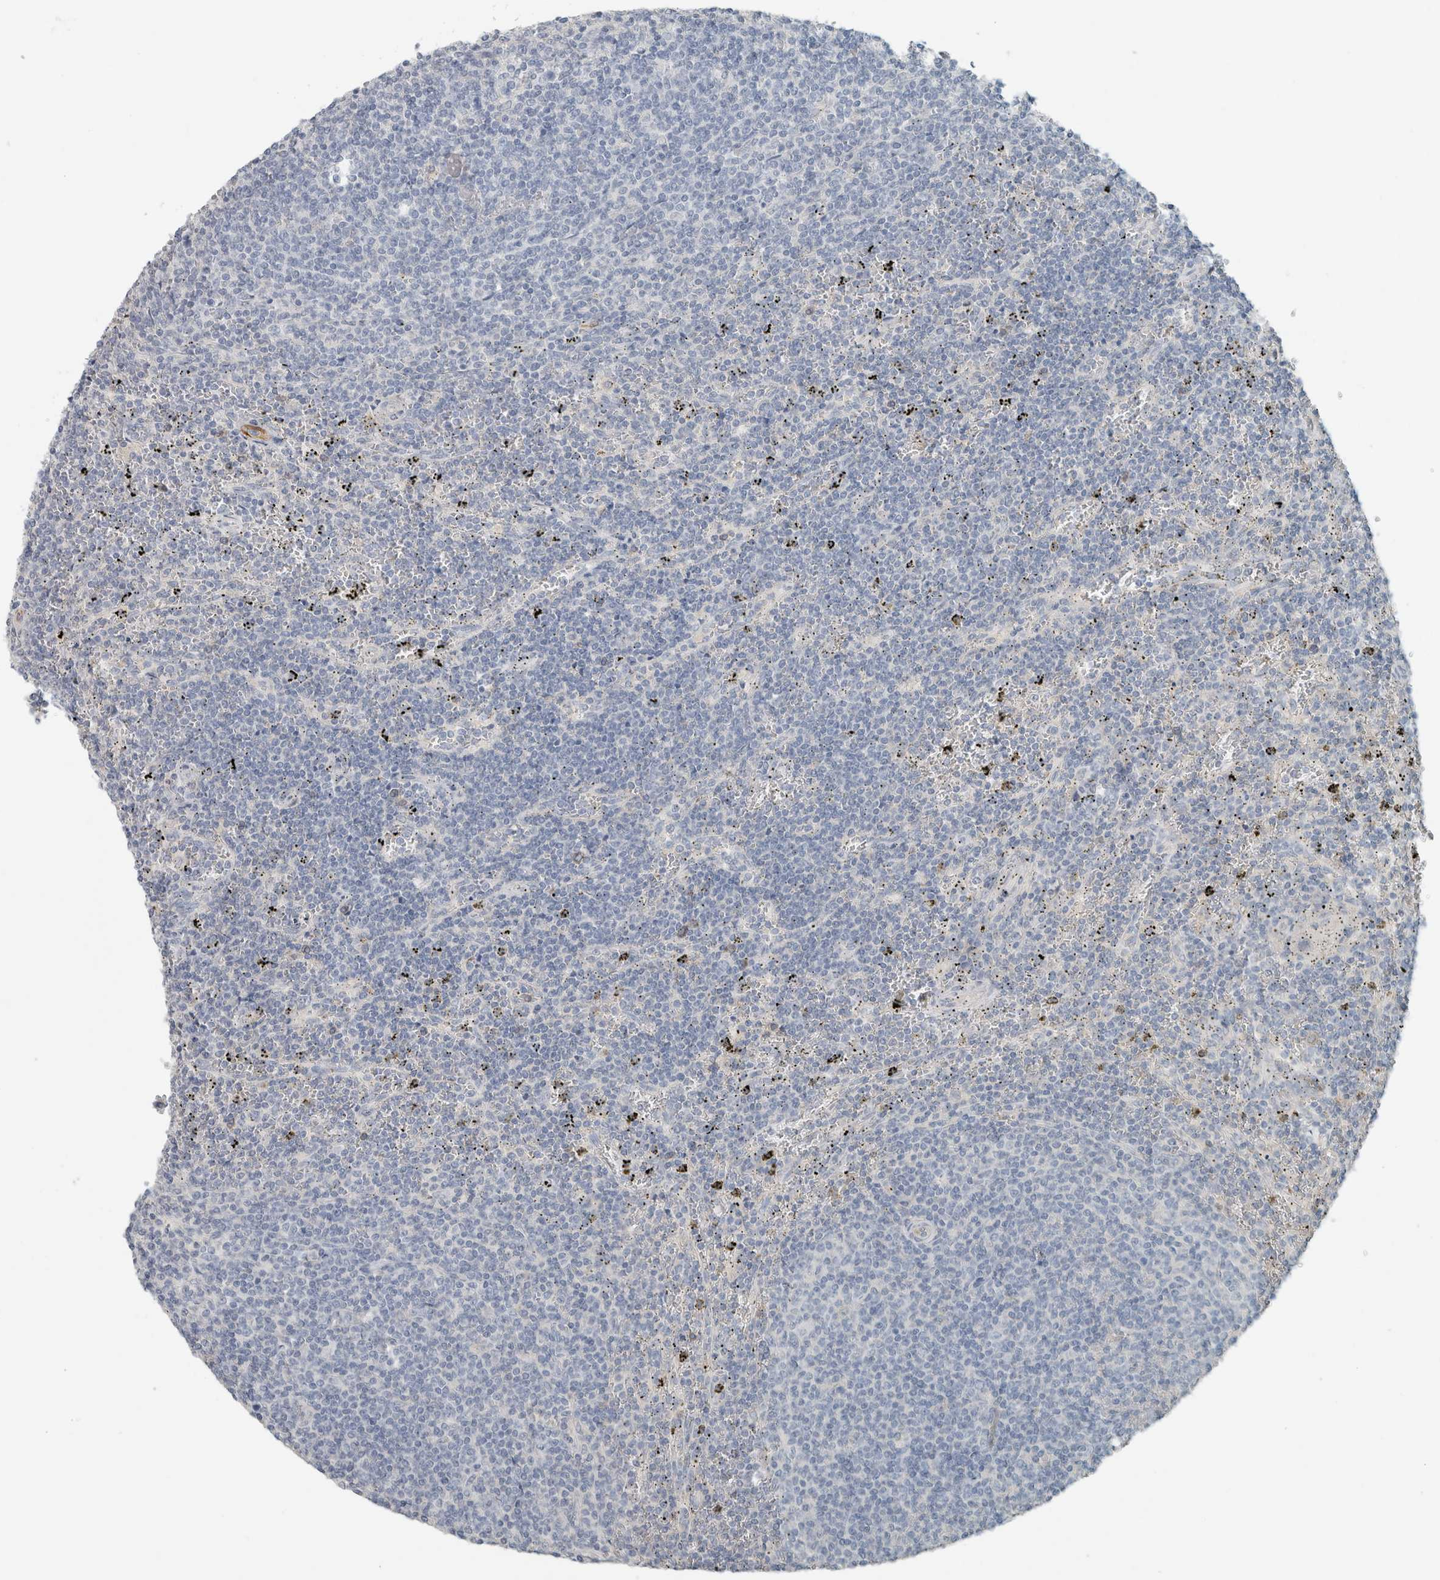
{"staining": {"intensity": "negative", "quantity": "none", "location": "none"}, "tissue": "lymphoma", "cell_type": "Tumor cells", "image_type": "cancer", "snomed": [{"axis": "morphology", "description": "Malignant lymphoma, non-Hodgkin's type, Low grade"}, {"axis": "topography", "description": "Spleen"}], "caption": "Tumor cells show no significant positivity in low-grade malignant lymphoma, non-Hodgkin's type.", "gene": "SCIN", "patient": {"sex": "female", "age": 50}}